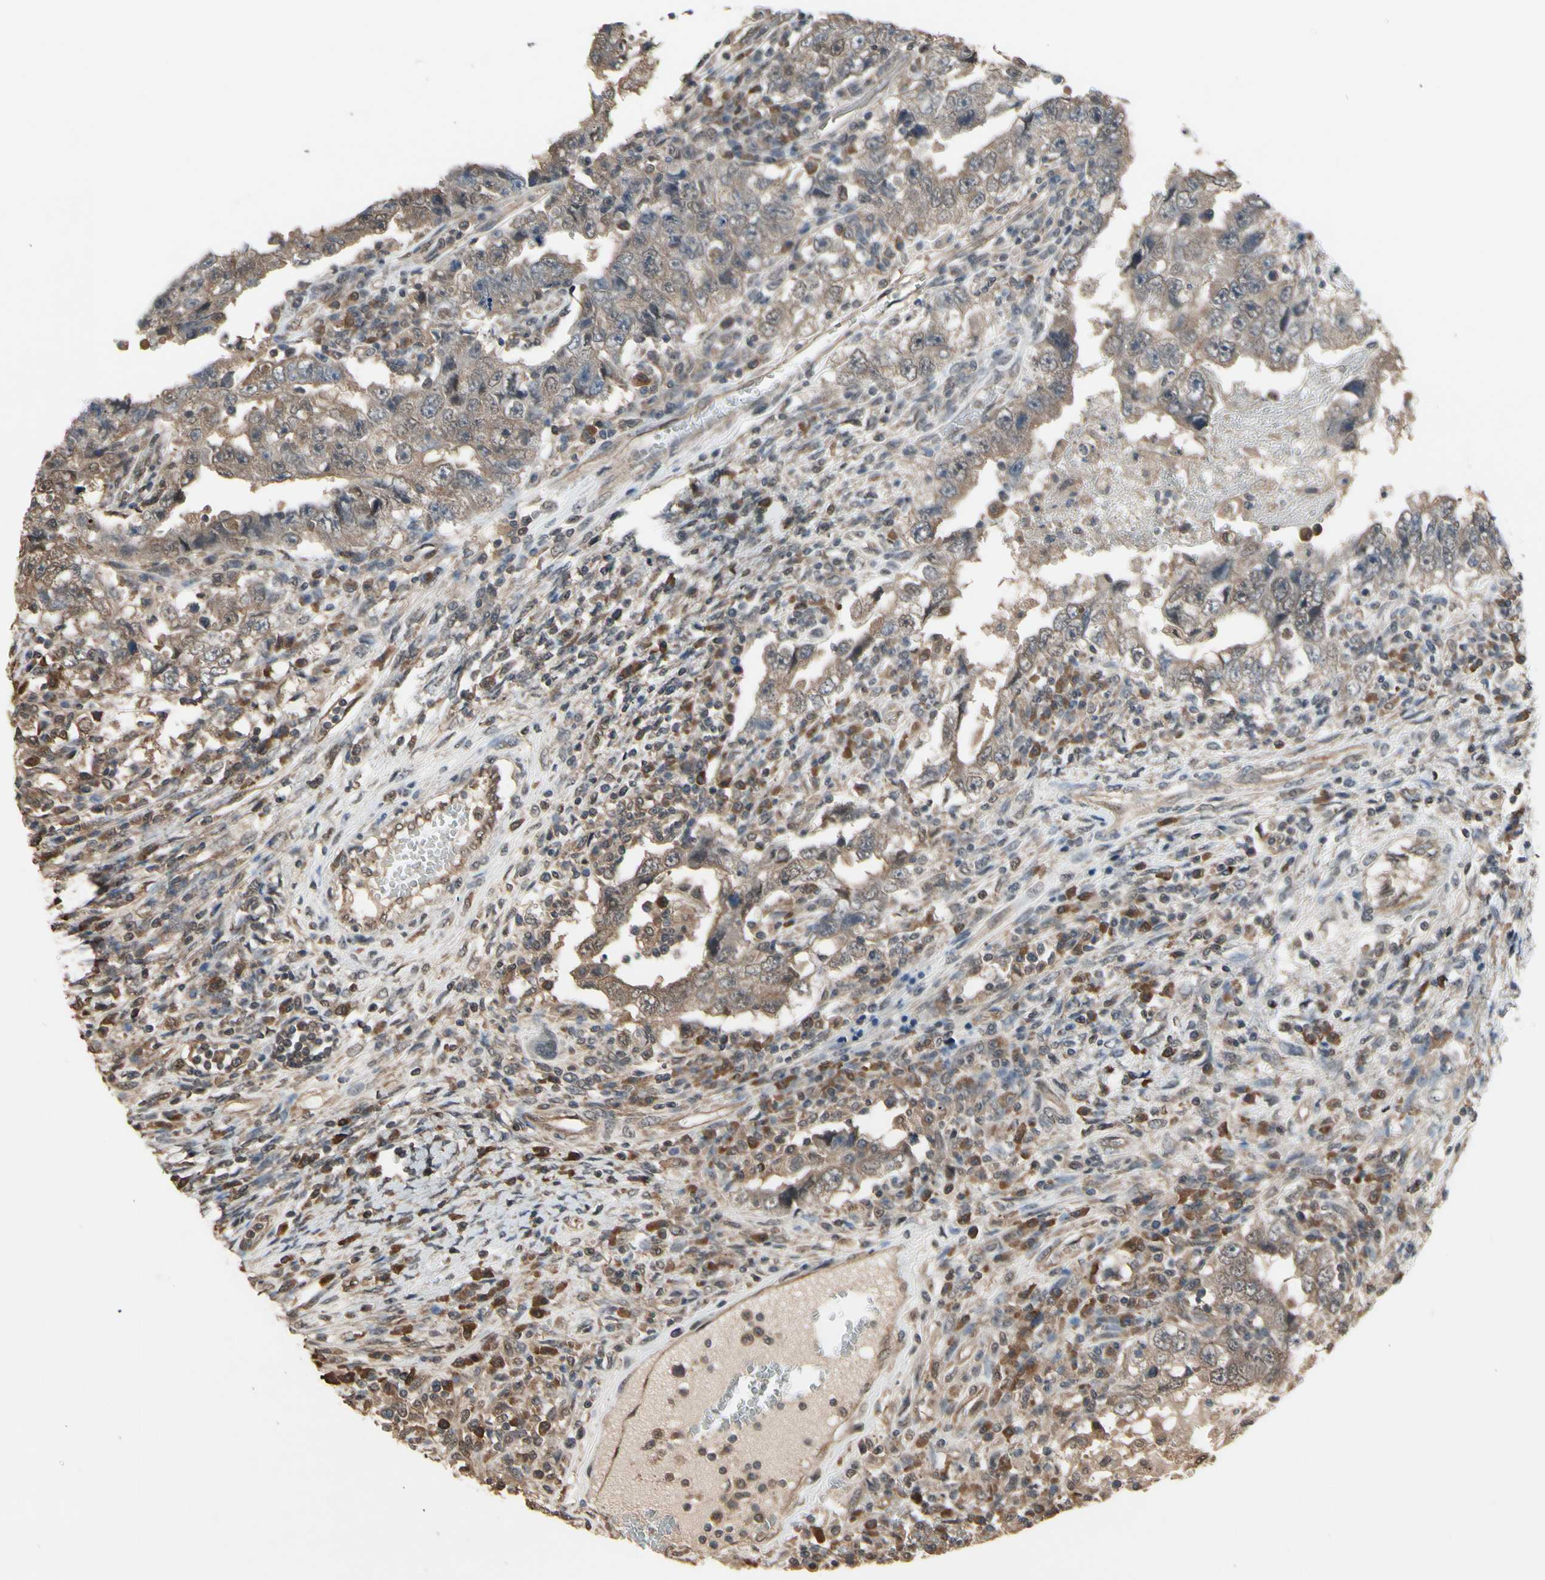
{"staining": {"intensity": "moderate", "quantity": ">75%", "location": "cytoplasmic/membranous"}, "tissue": "testis cancer", "cell_type": "Tumor cells", "image_type": "cancer", "snomed": [{"axis": "morphology", "description": "Carcinoma, Embryonal, NOS"}, {"axis": "topography", "description": "Testis"}], "caption": "Human testis cancer stained with a protein marker displays moderate staining in tumor cells.", "gene": "PNPLA7", "patient": {"sex": "male", "age": 26}}